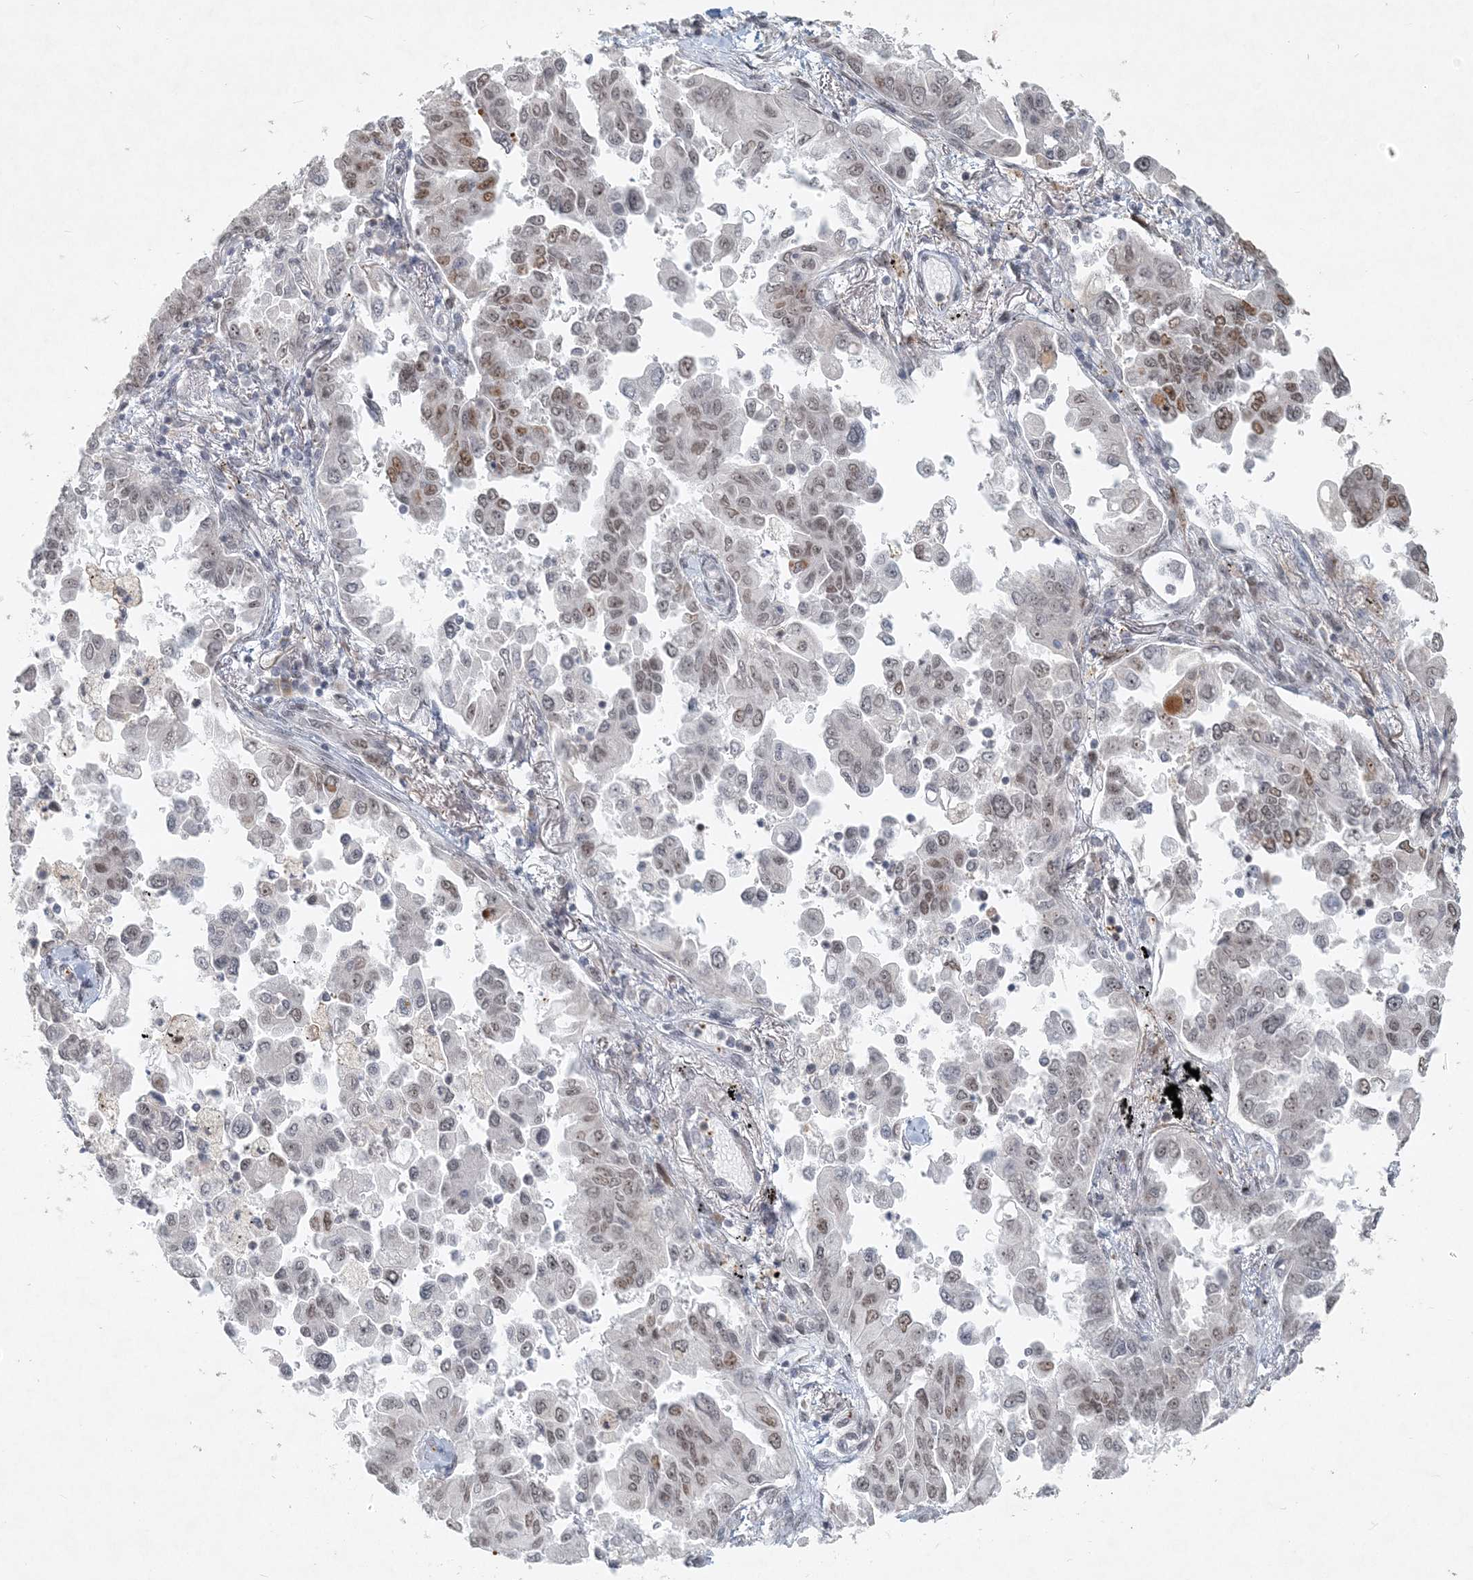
{"staining": {"intensity": "strong", "quantity": "25%-75%", "location": "nuclear"}, "tissue": "lung cancer", "cell_type": "Tumor cells", "image_type": "cancer", "snomed": [{"axis": "morphology", "description": "Adenocarcinoma, NOS"}, {"axis": "topography", "description": "Lung"}], "caption": "Brown immunohistochemical staining in adenocarcinoma (lung) displays strong nuclear expression in approximately 25%-75% of tumor cells.", "gene": "BAZ1B", "patient": {"sex": "female", "age": 67}}